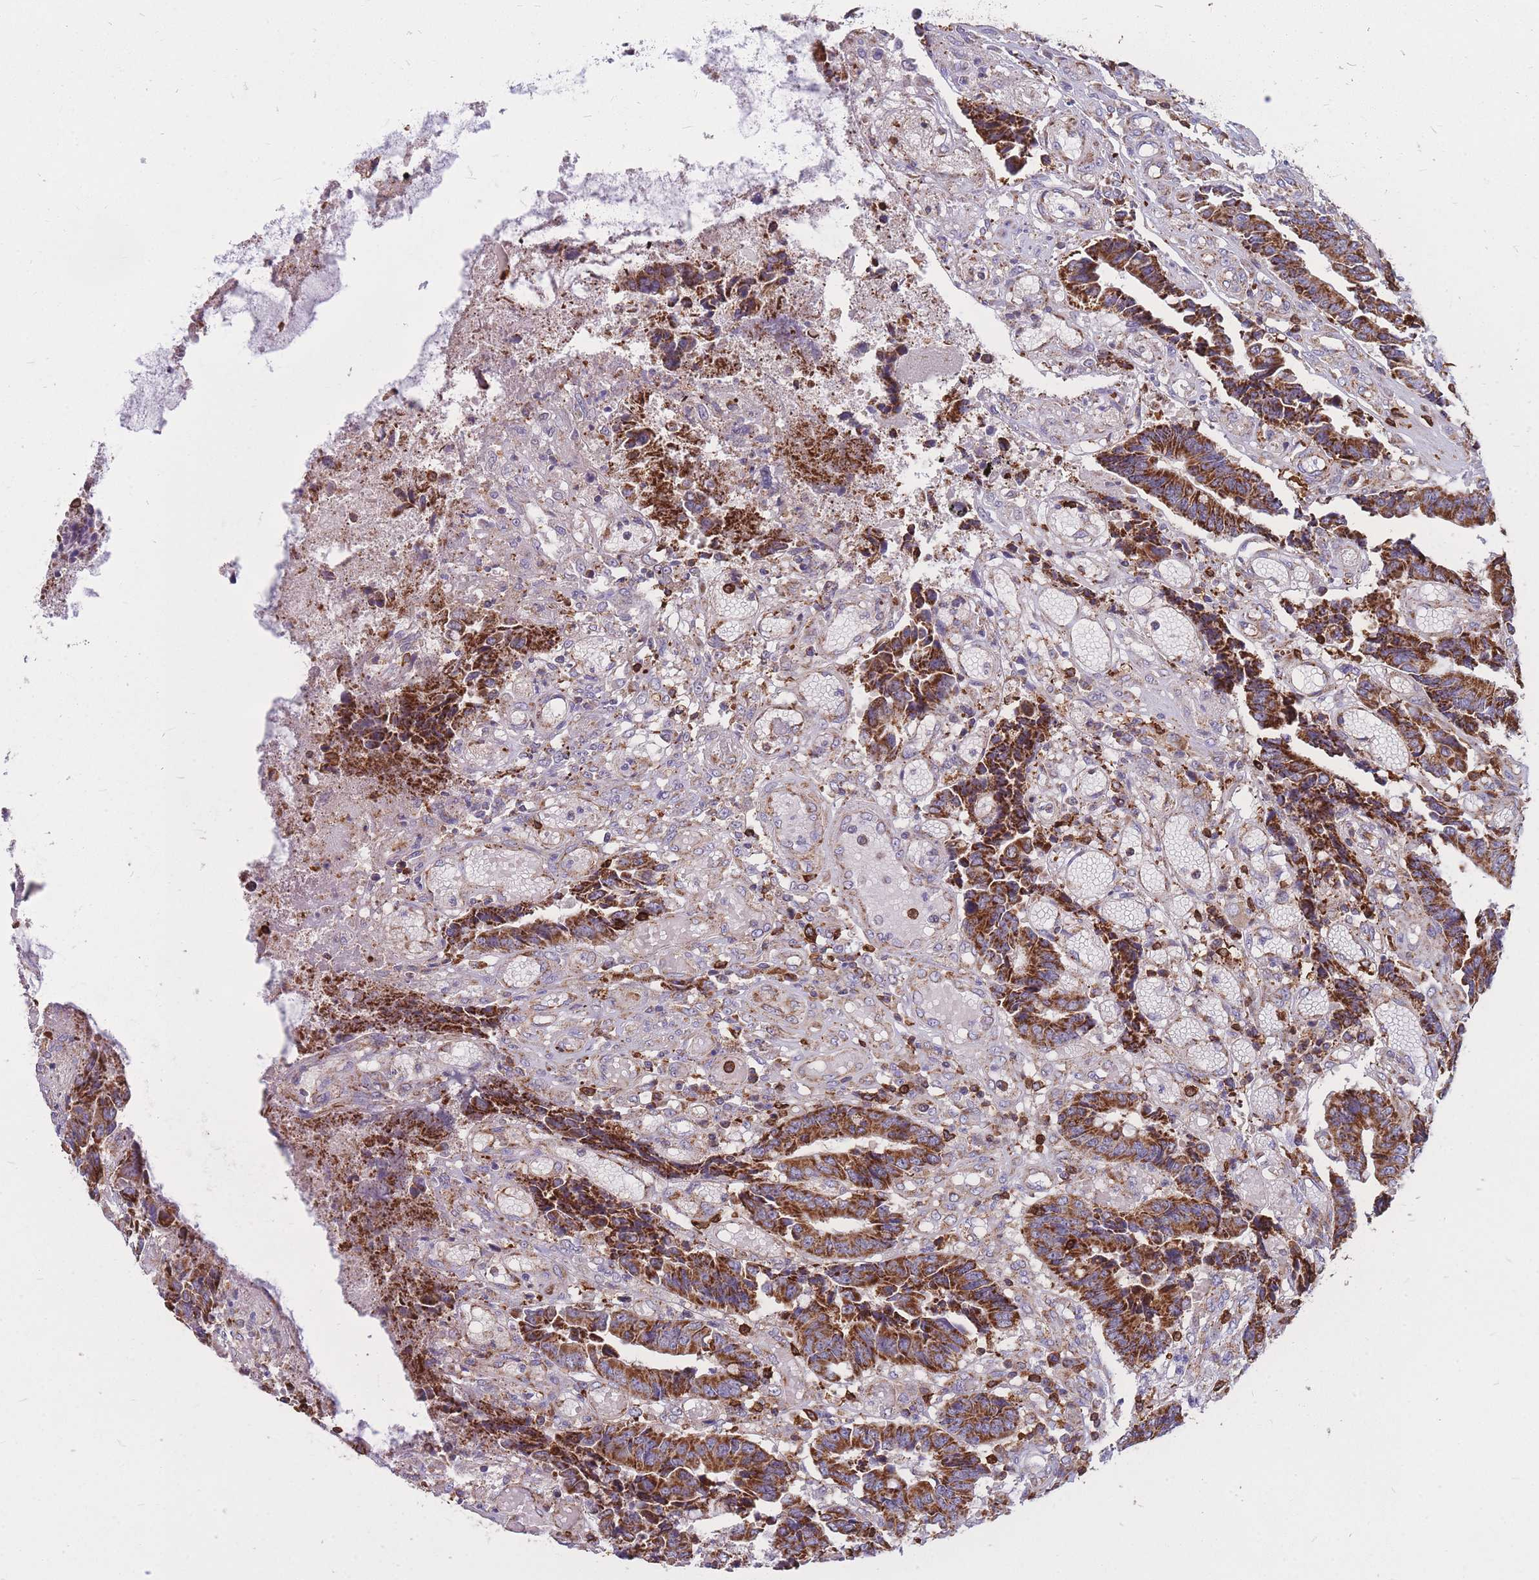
{"staining": {"intensity": "strong", "quantity": ">75%", "location": "cytoplasmic/membranous"}, "tissue": "colorectal cancer", "cell_type": "Tumor cells", "image_type": "cancer", "snomed": [{"axis": "morphology", "description": "Adenocarcinoma, NOS"}, {"axis": "topography", "description": "Rectum"}], "caption": "DAB immunohistochemical staining of colorectal cancer demonstrates strong cytoplasmic/membranous protein positivity in about >75% of tumor cells.", "gene": "MRPL54", "patient": {"sex": "male", "age": 84}}